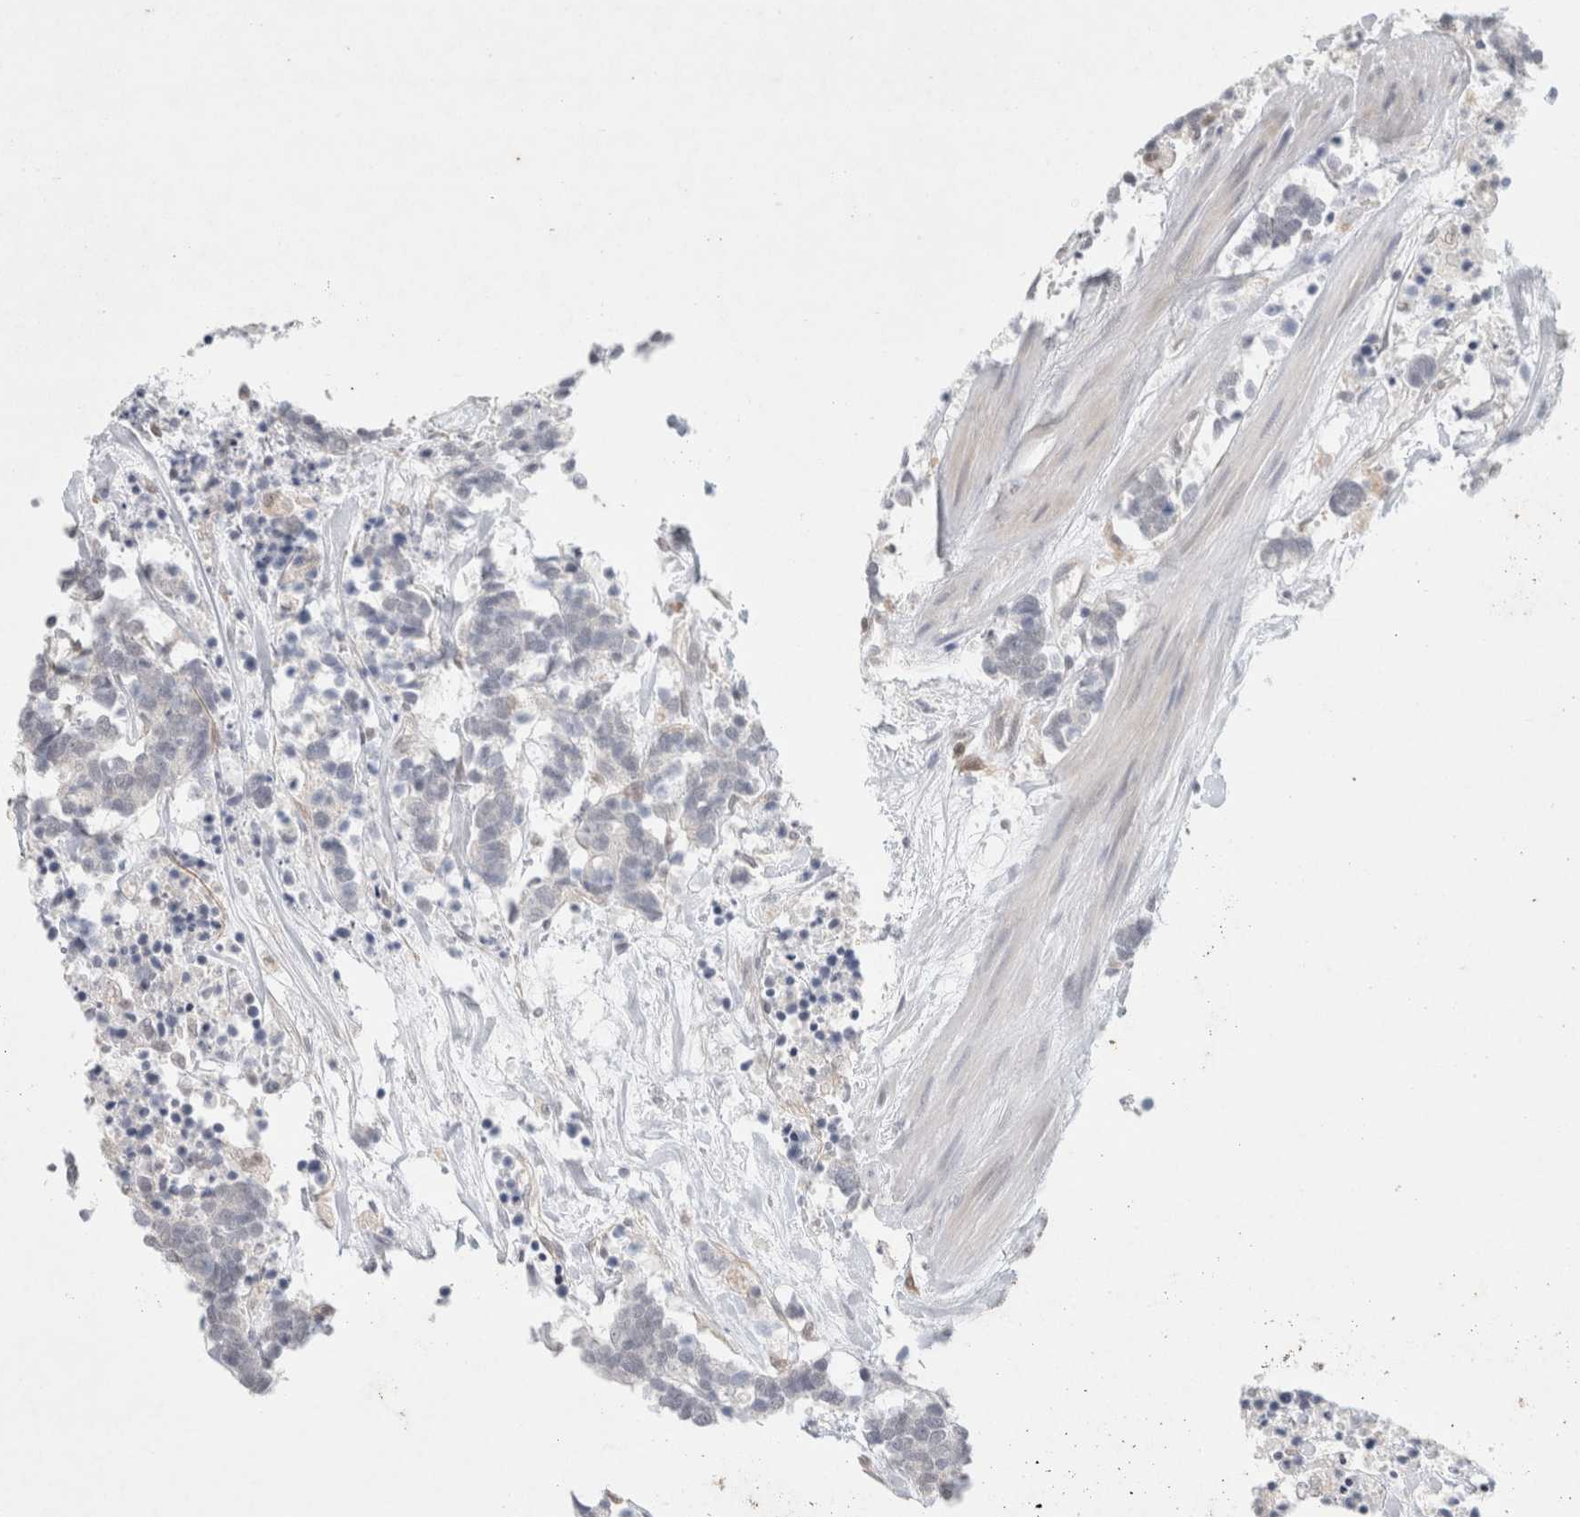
{"staining": {"intensity": "negative", "quantity": "none", "location": "none"}, "tissue": "carcinoid", "cell_type": "Tumor cells", "image_type": "cancer", "snomed": [{"axis": "morphology", "description": "Carcinoma, NOS"}, {"axis": "morphology", "description": "Carcinoid, malignant, NOS"}, {"axis": "topography", "description": "Urinary bladder"}], "caption": "High magnification brightfield microscopy of carcinoid stained with DAB (brown) and counterstained with hematoxylin (blue): tumor cells show no significant staining.", "gene": "FBXO42", "patient": {"sex": "male", "age": 57}}